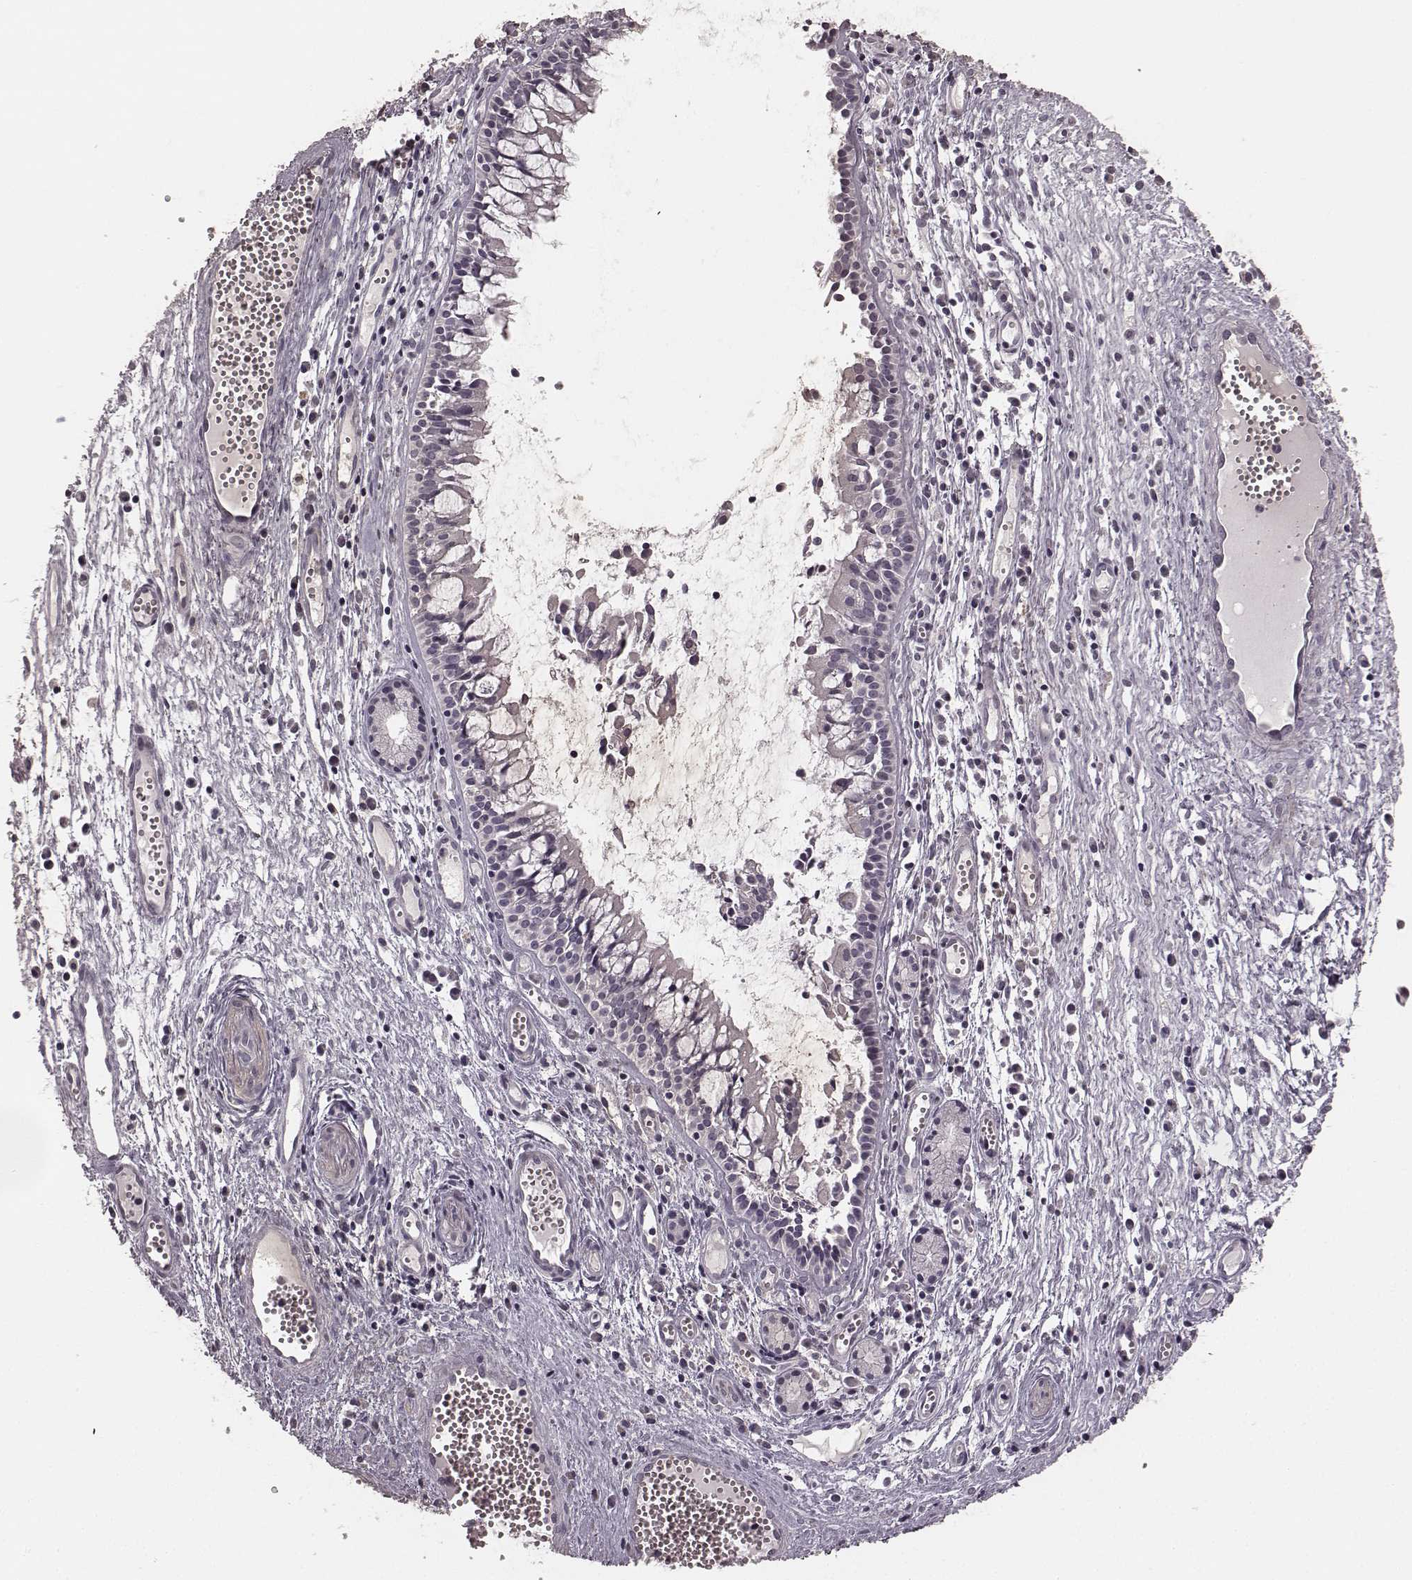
{"staining": {"intensity": "negative", "quantity": "none", "location": "none"}, "tissue": "nasopharynx", "cell_type": "Respiratory epithelial cells", "image_type": "normal", "snomed": [{"axis": "morphology", "description": "Normal tissue, NOS"}, {"axis": "topography", "description": "Nasopharynx"}], "caption": "High power microscopy micrograph of an immunohistochemistry (IHC) image of unremarkable nasopharynx, revealing no significant positivity in respiratory epithelial cells. (Immunohistochemistry, brightfield microscopy, high magnification).", "gene": "RIT2", "patient": {"sex": "male", "age": 31}}